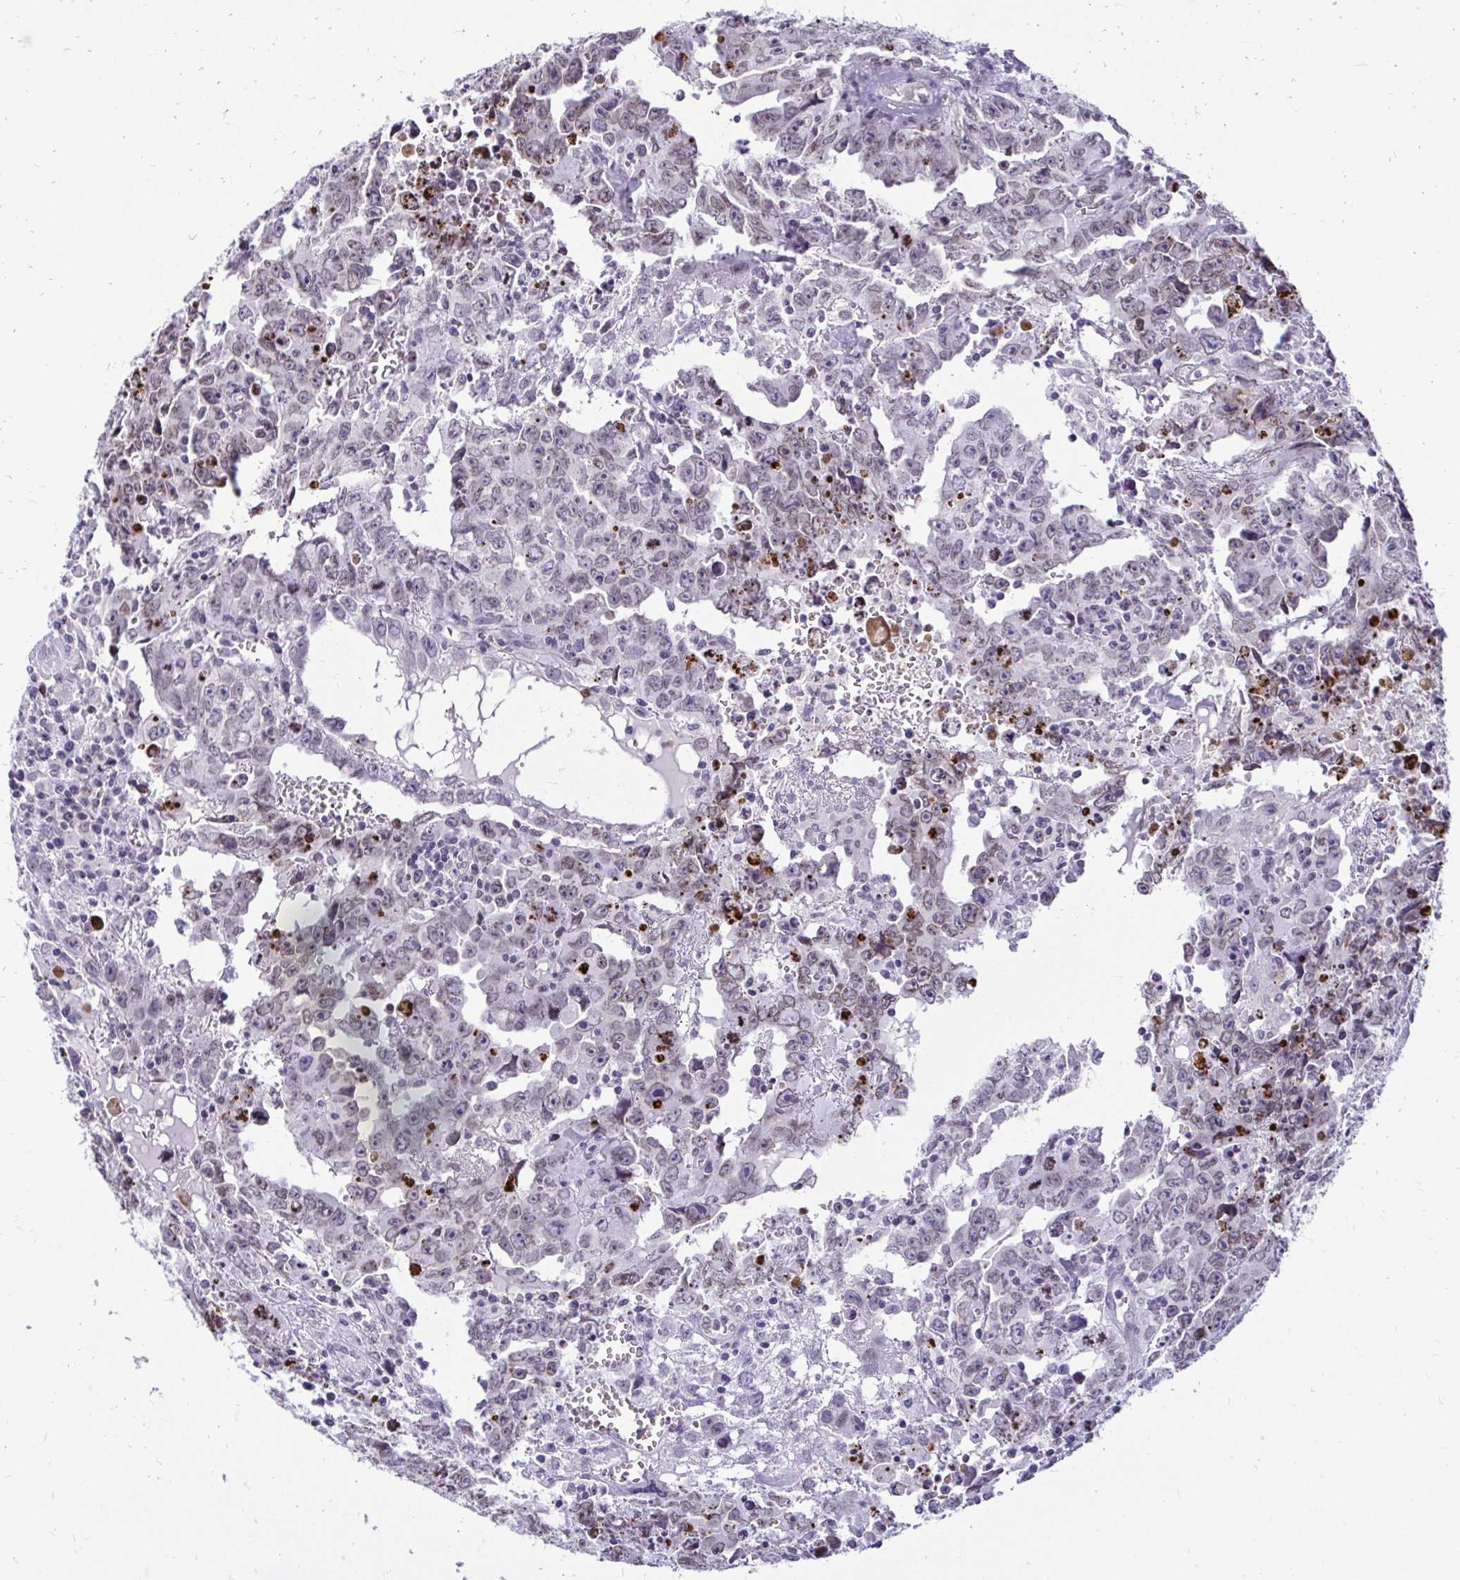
{"staining": {"intensity": "weak", "quantity": "25%-75%", "location": "cytoplasmic/membranous,nuclear"}, "tissue": "testis cancer", "cell_type": "Tumor cells", "image_type": "cancer", "snomed": [{"axis": "morphology", "description": "Carcinoma, Embryonal, NOS"}, {"axis": "topography", "description": "Testis"}], "caption": "IHC (DAB (3,3'-diaminobenzidine)) staining of testis cancer exhibits weak cytoplasmic/membranous and nuclear protein expression in approximately 25%-75% of tumor cells. (IHC, brightfield microscopy, high magnification).", "gene": "BANF1", "patient": {"sex": "male", "age": 22}}